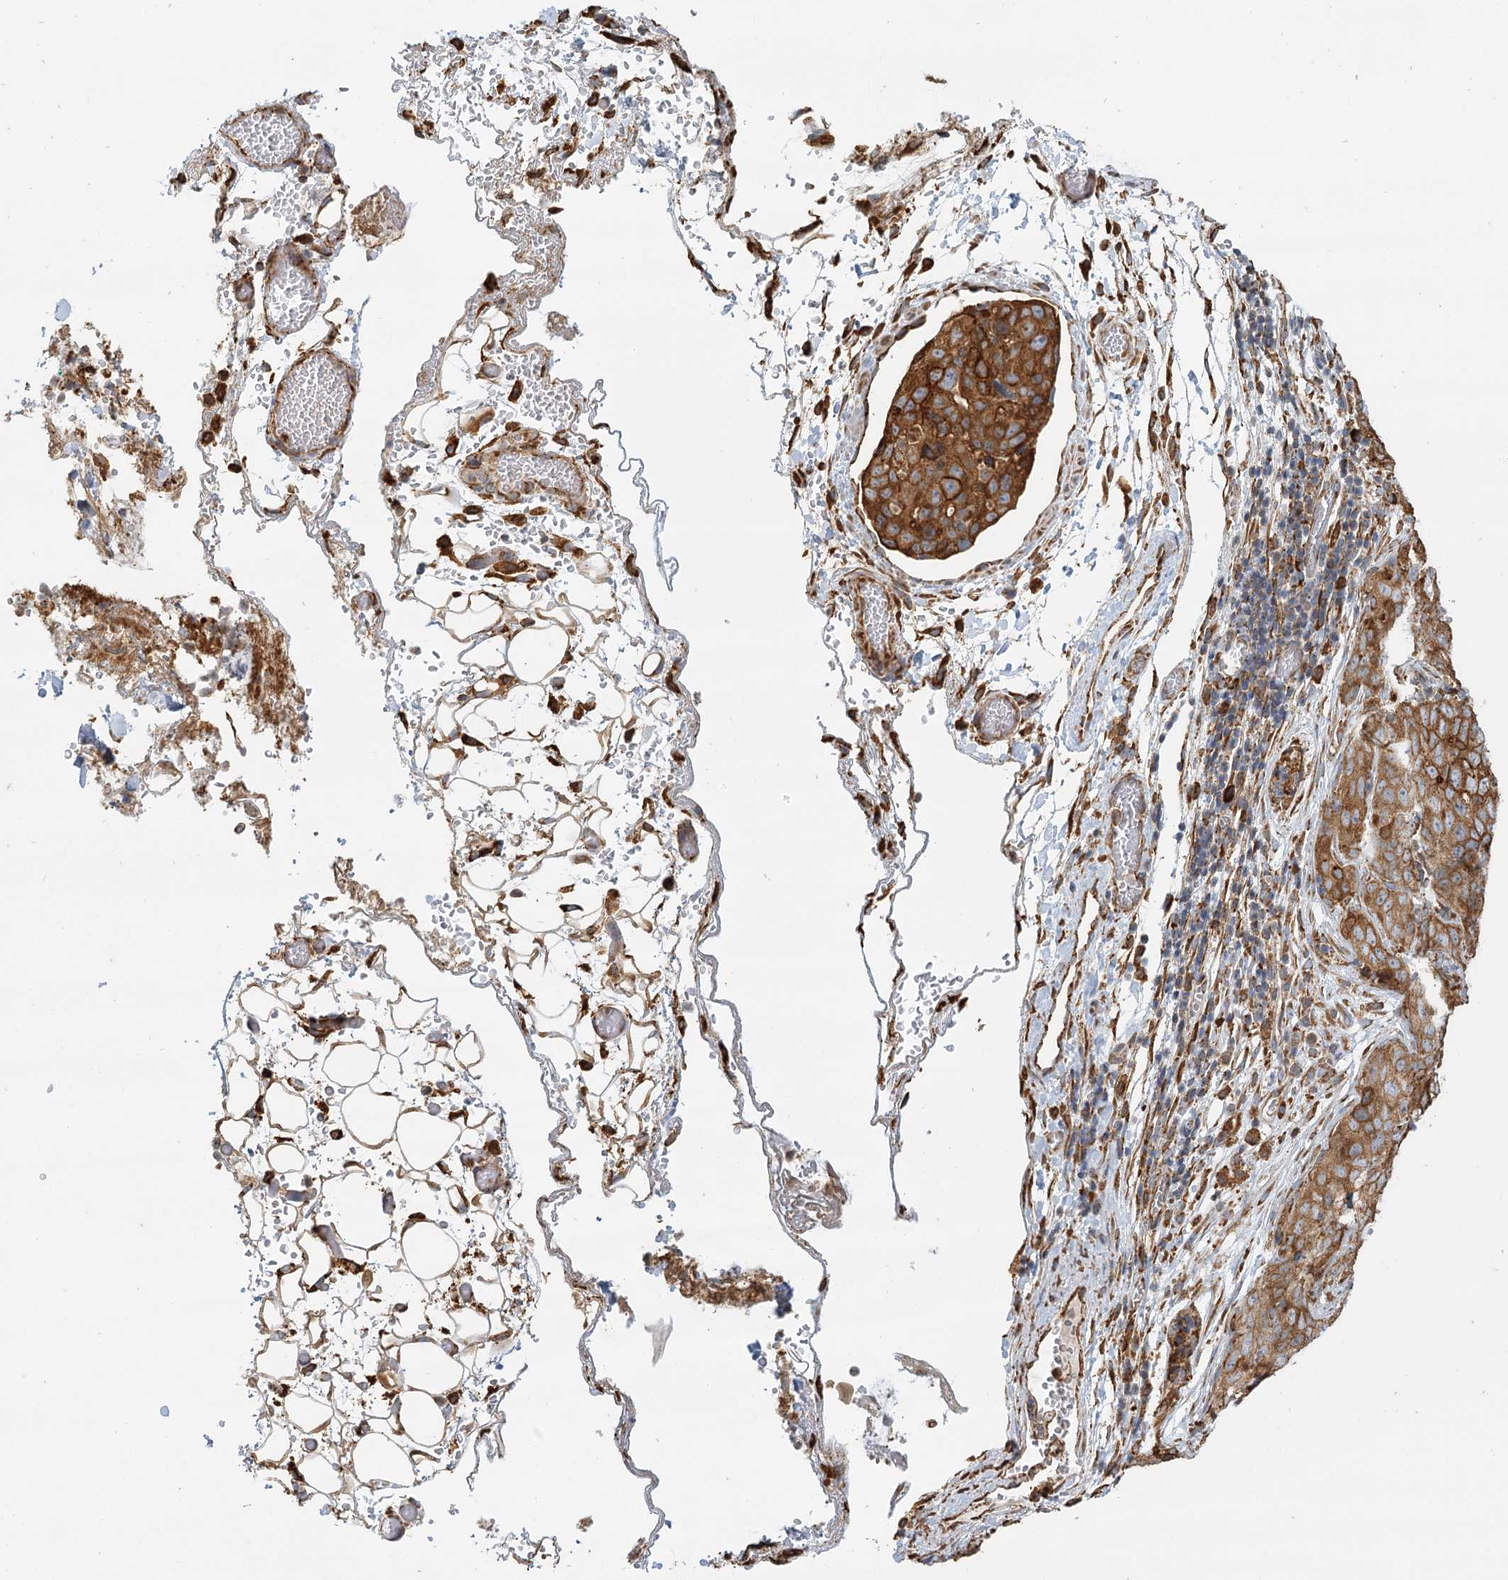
{"staining": {"intensity": "moderate", "quantity": ">75%", "location": "cytoplasmic/membranous"}, "tissue": "stomach cancer", "cell_type": "Tumor cells", "image_type": "cancer", "snomed": [{"axis": "morphology", "description": "Normal tissue, NOS"}, {"axis": "morphology", "description": "Adenocarcinoma, NOS"}, {"axis": "topography", "description": "Lymph node"}, {"axis": "topography", "description": "Stomach"}], "caption": "Tumor cells demonstrate medium levels of moderate cytoplasmic/membranous expression in approximately >75% of cells in stomach cancer. Nuclei are stained in blue.", "gene": "TAS1R1", "patient": {"sex": "male", "age": 48}}